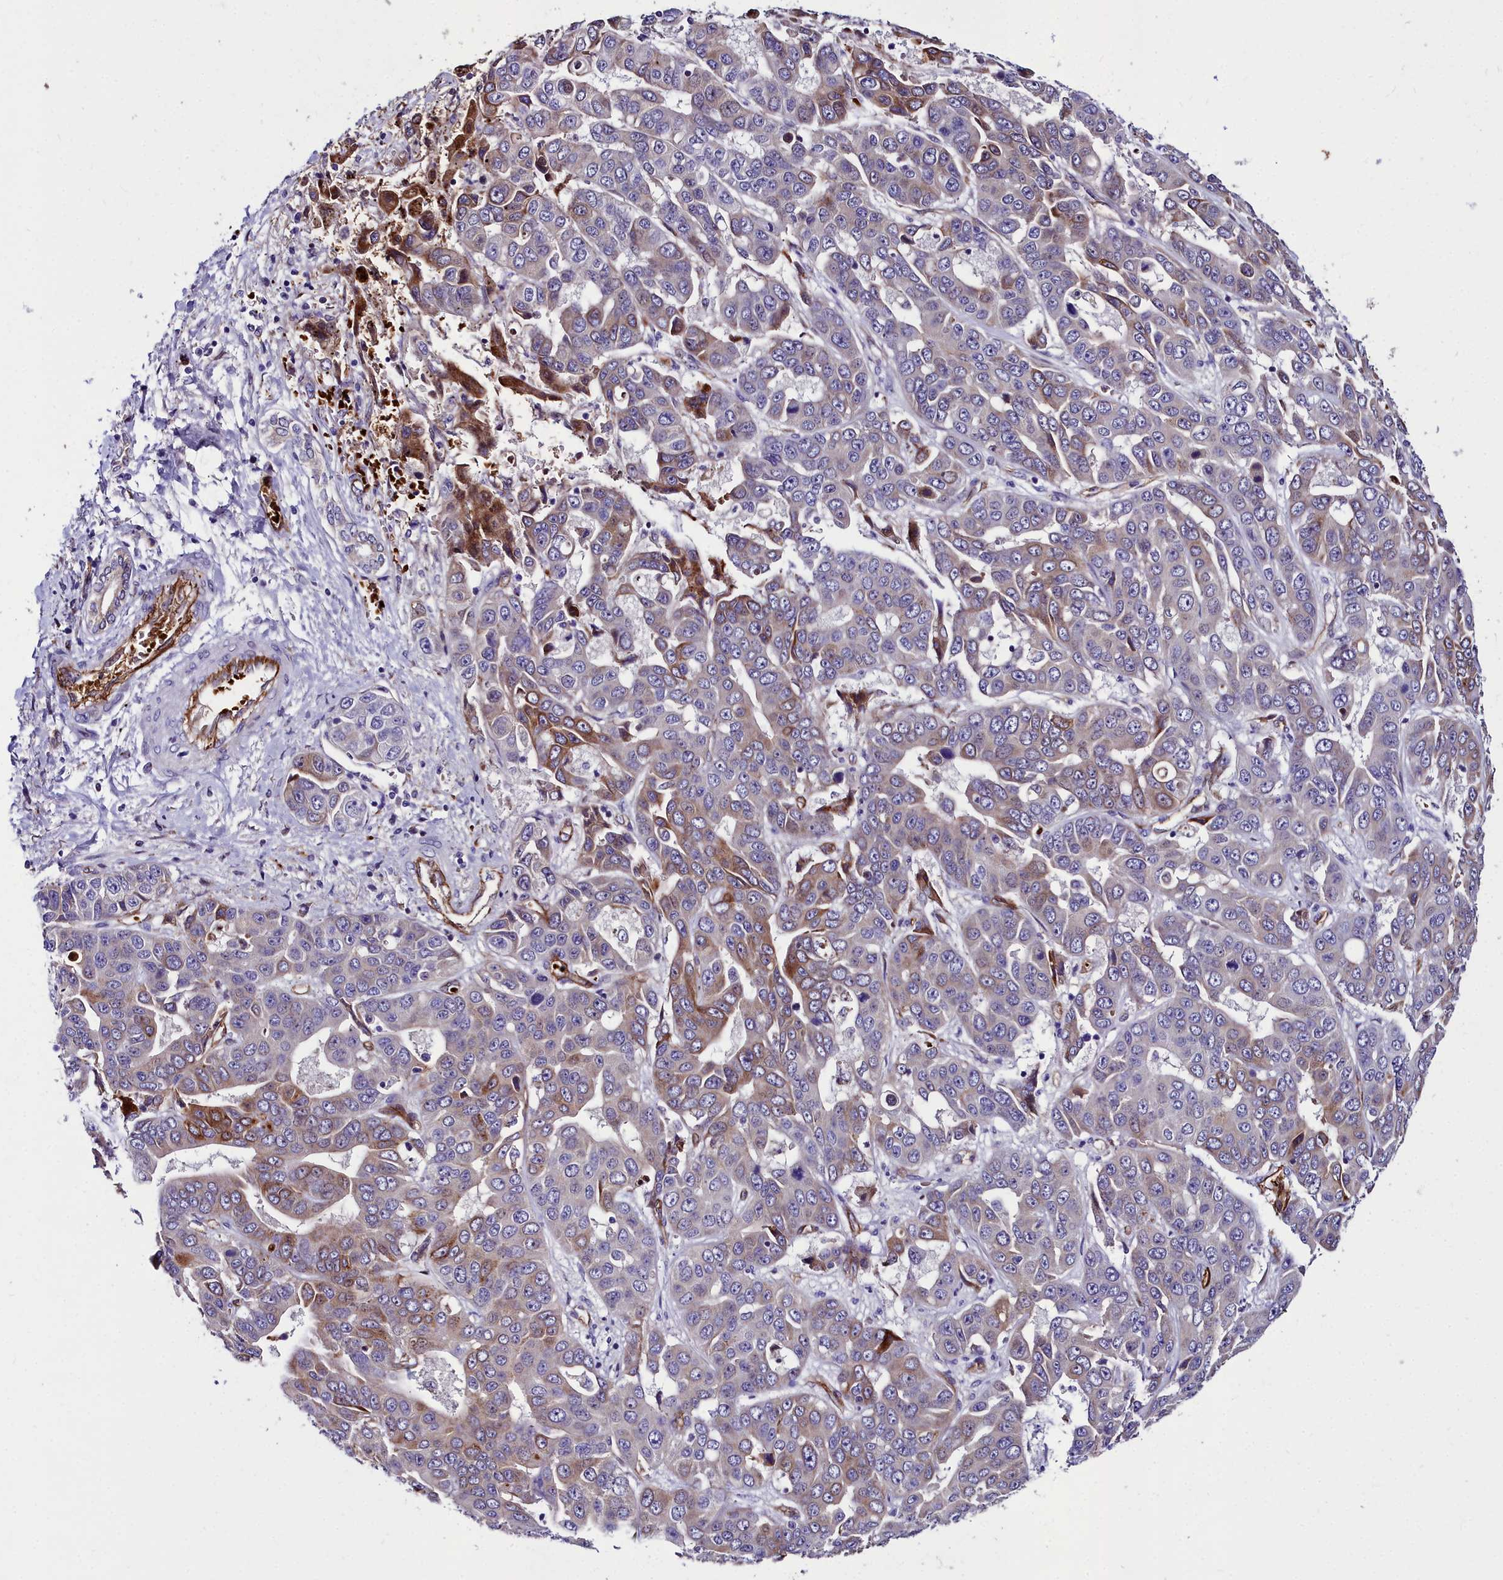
{"staining": {"intensity": "moderate", "quantity": "25%-75%", "location": "cytoplasmic/membranous"}, "tissue": "liver cancer", "cell_type": "Tumor cells", "image_type": "cancer", "snomed": [{"axis": "morphology", "description": "Cholangiocarcinoma"}, {"axis": "topography", "description": "Liver"}], "caption": "Human cholangiocarcinoma (liver) stained for a protein (brown) shows moderate cytoplasmic/membranous positive expression in approximately 25%-75% of tumor cells.", "gene": "CYP4F11", "patient": {"sex": "female", "age": 52}}